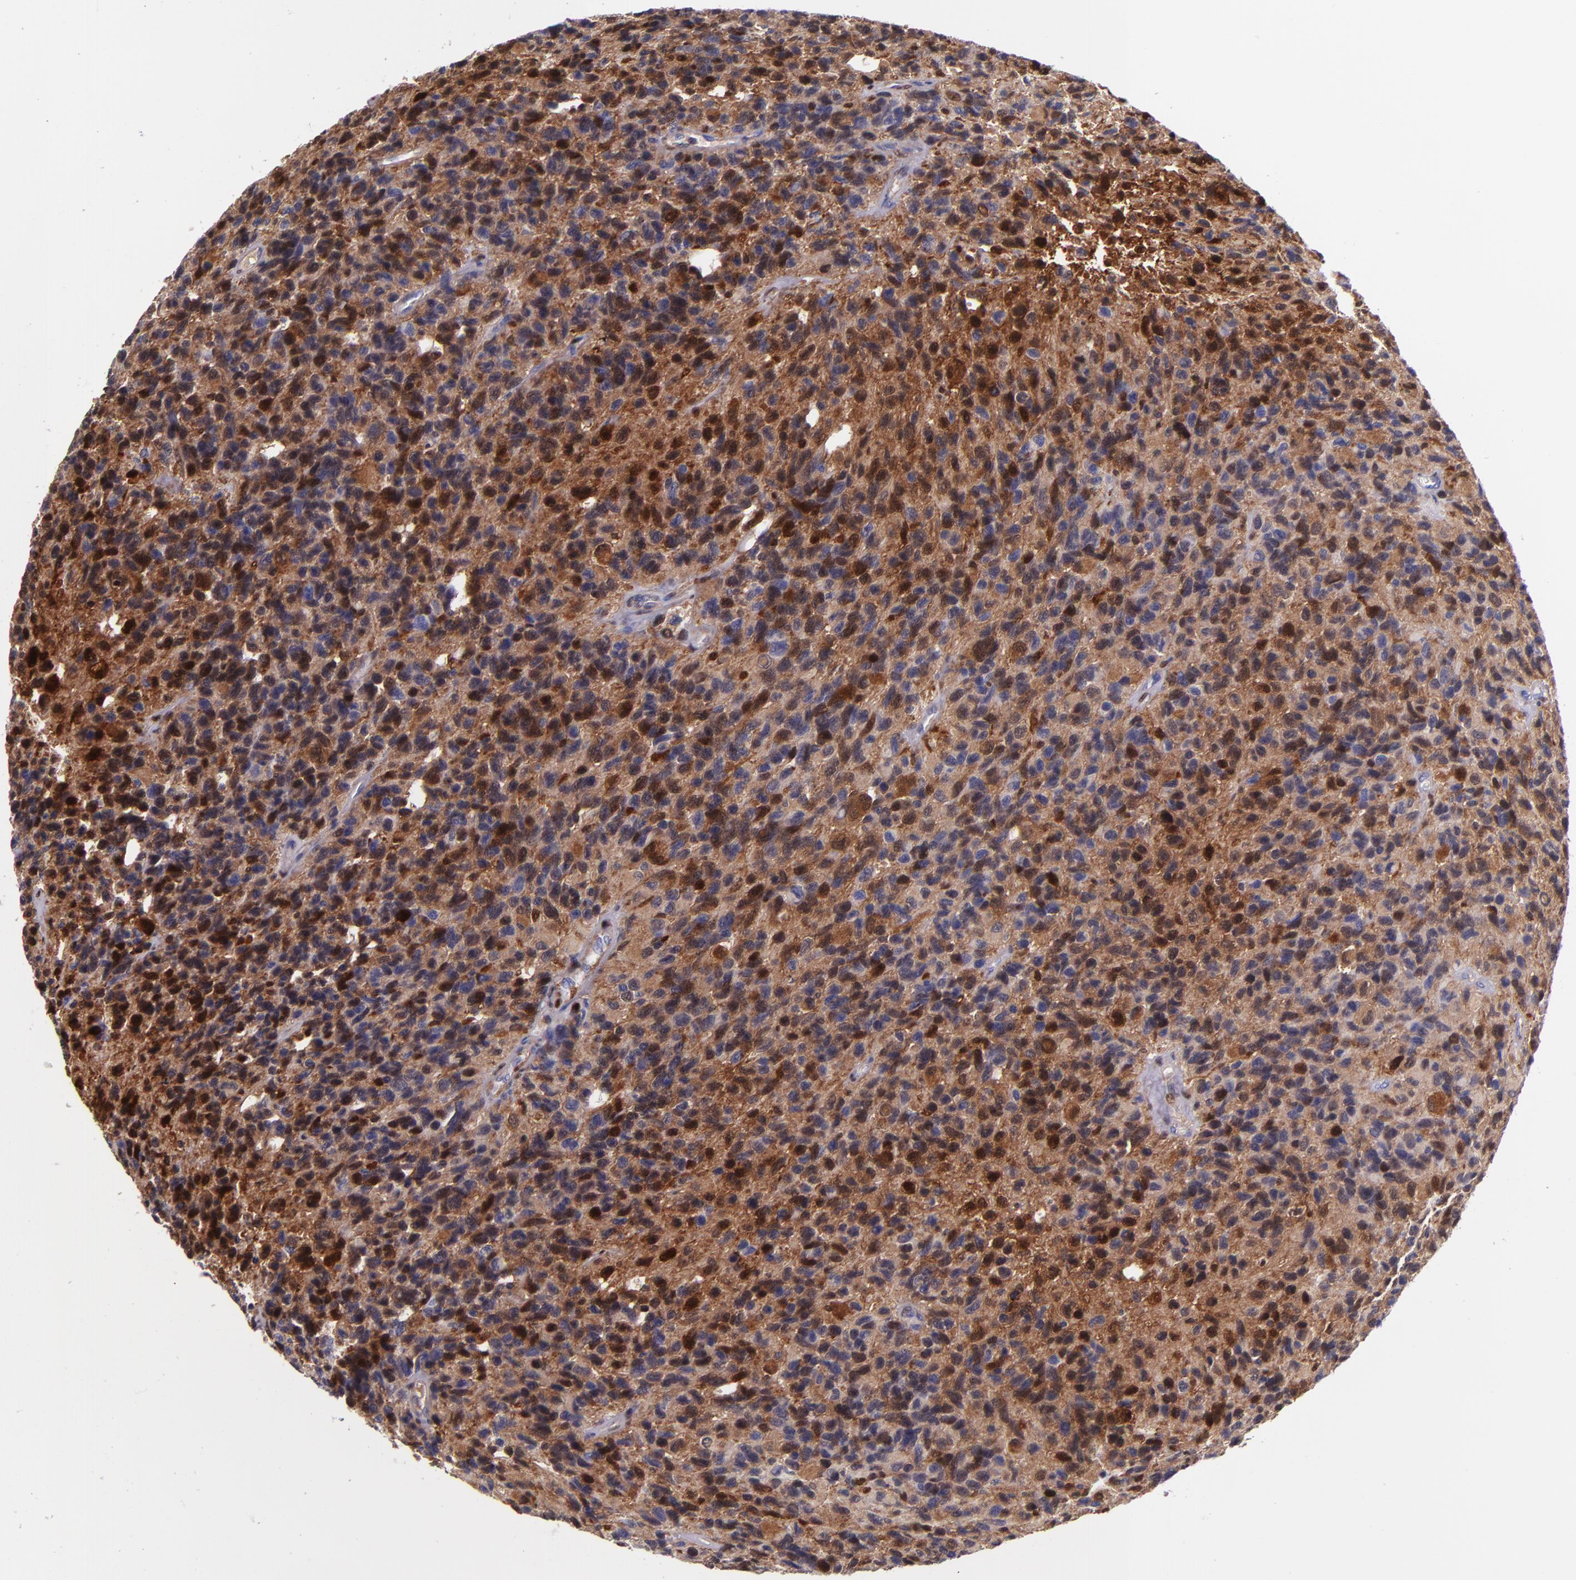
{"staining": {"intensity": "moderate", "quantity": ">75%", "location": "cytoplasmic/membranous,nuclear"}, "tissue": "glioma", "cell_type": "Tumor cells", "image_type": "cancer", "snomed": [{"axis": "morphology", "description": "Glioma, malignant, High grade"}, {"axis": "topography", "description": "Brain"}], "caption": "Human malignant high-grade glioma stained with a protein marker displays moderate staining in tumor cells.", "gene": "LGALS1", "patient": {"sex": "male", "age": 77}}